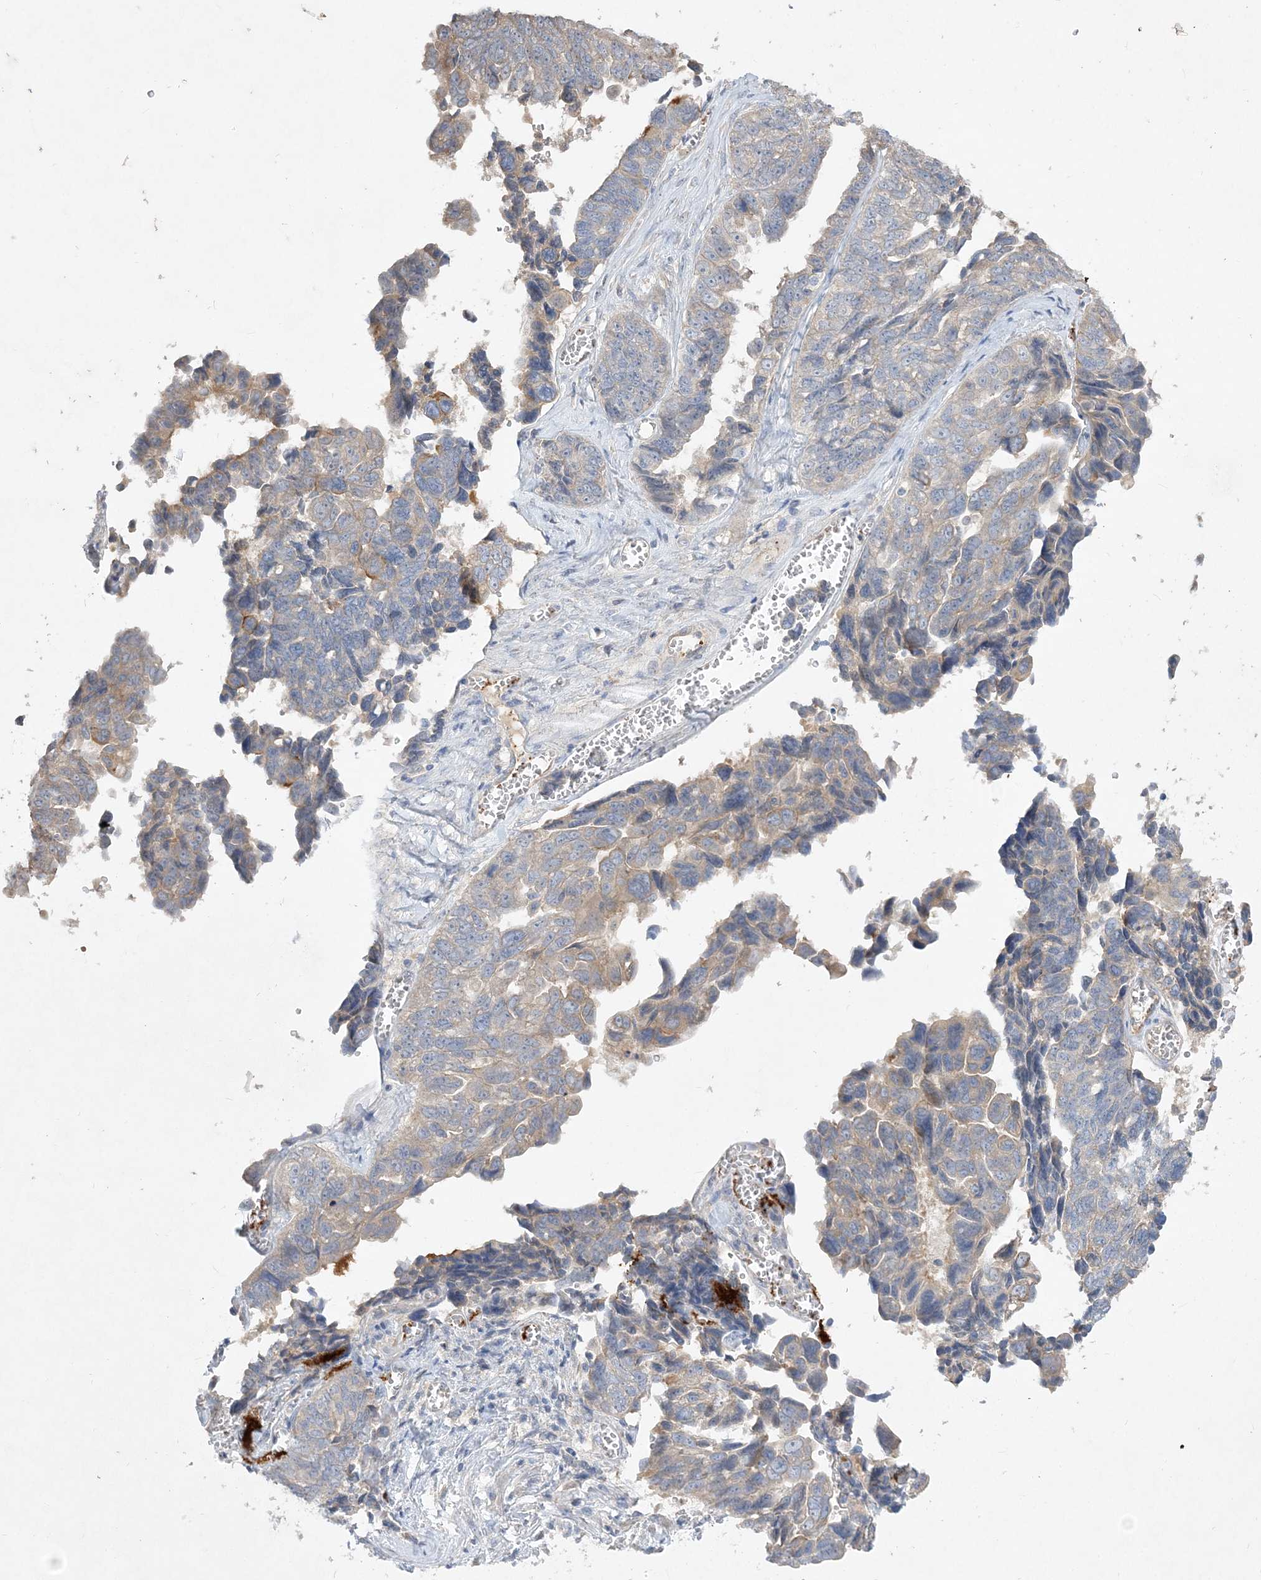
{"staining": {"intensity": "weak", "quantity": "<25%", "location": "cytoplasmic/membranous"}, "tissue": "ovarian cancer", "cell_type": "Tumor cells", "image_type": "cancer", "snomed": [{"axis": "morphology", "description": "Cystadenocarcinoma, serous, NOS"}, {"axis": "topography", "description": "Ovary"}], "caption": "Tumor cells are negative for brown protein staining in ovarian serous cystadenocarcinoma.", "gene": "ADCK2", "patient": {"sex": "female", "age": 79}}